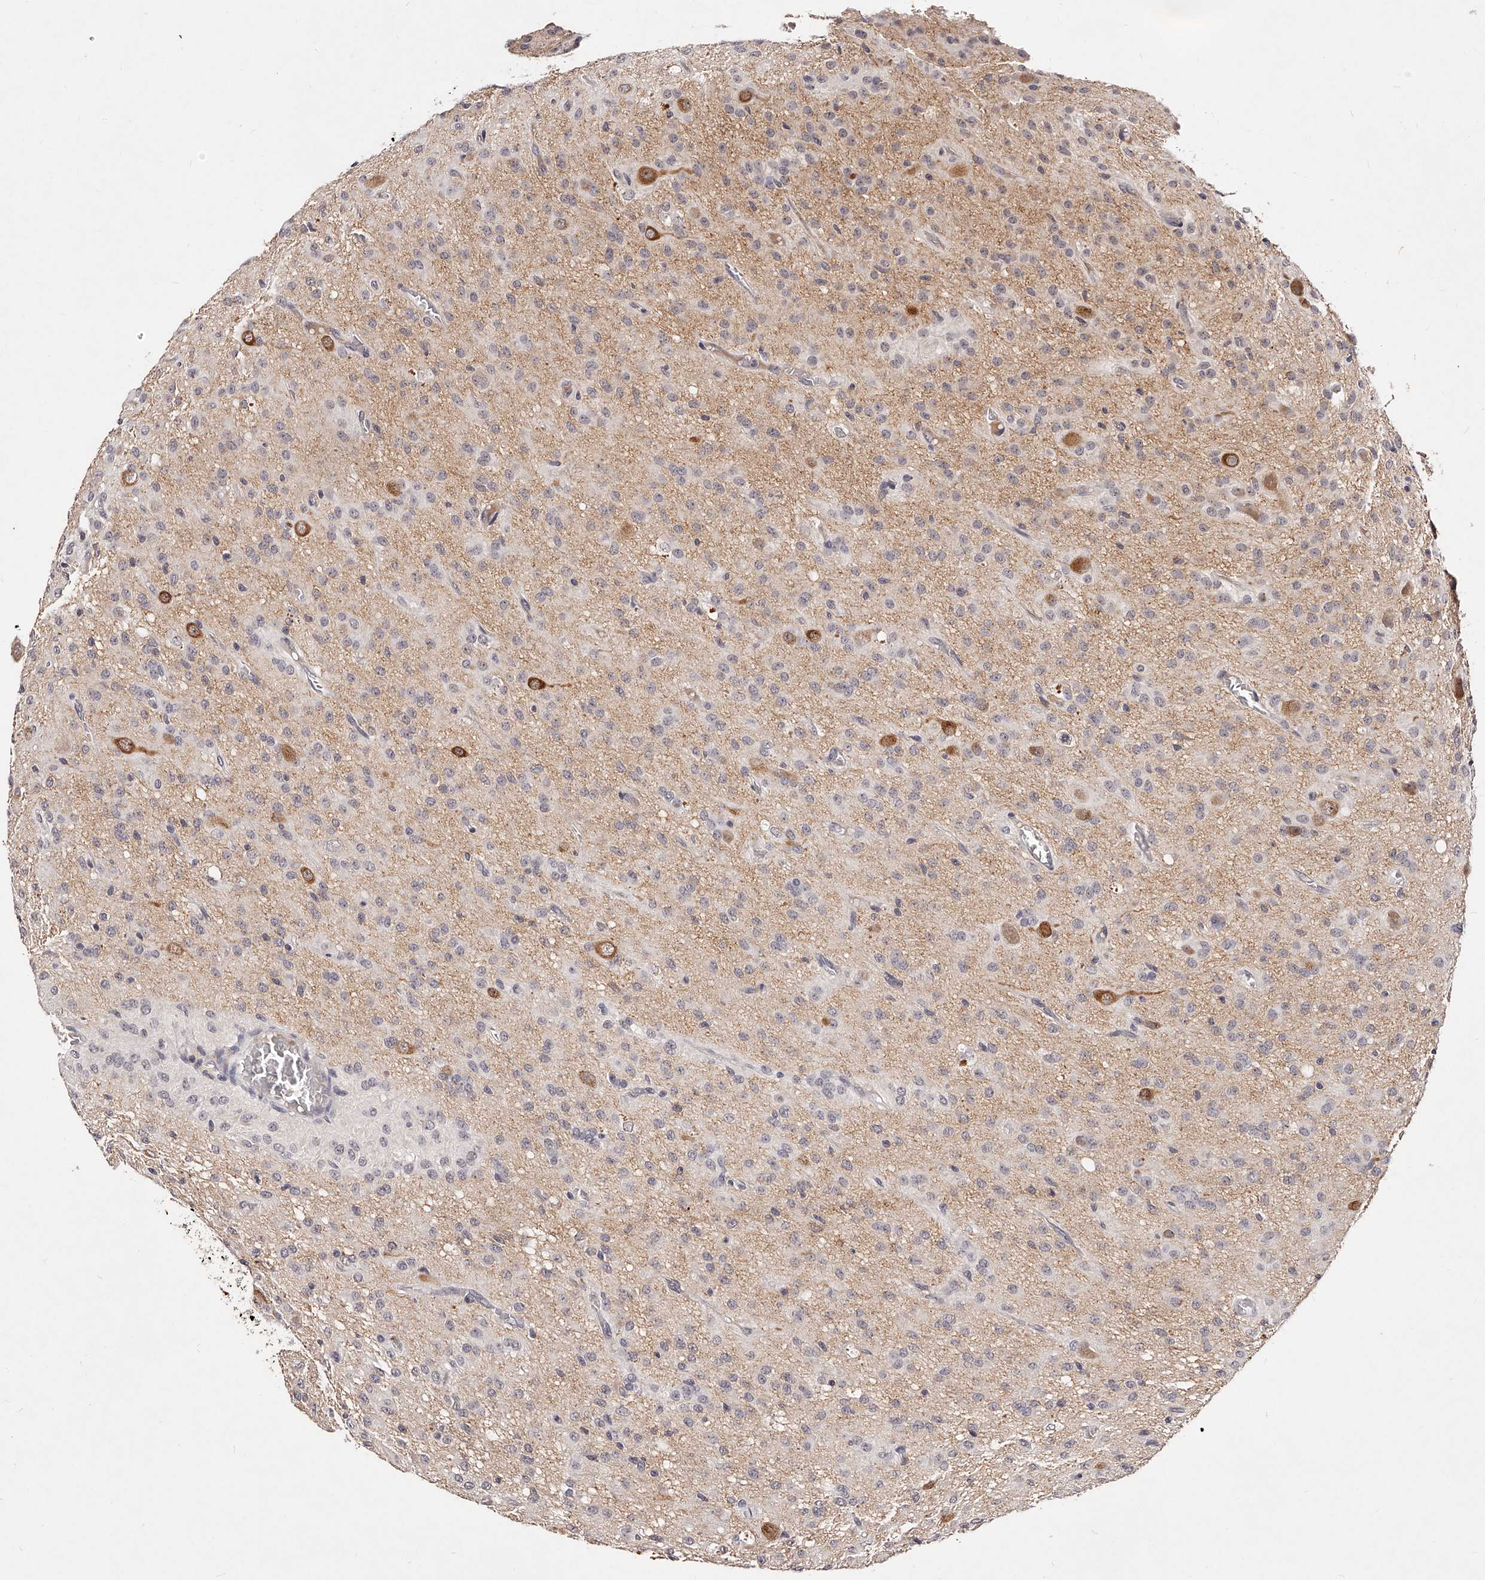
{"staining": {"intensity": "negative", "quantity": "none", "location": "none"}, "tissue": "glioma", "cell_type": "Tumor cells", "image_type": "cancer", "snomed": [{"axis": "morphology", "description": "Glioma, malignant, High grade"}, {"axis": "topography", "description": "Brain"}], "caption": "Tumor cells are negative for brown protein staining in malignant high-grade glioma. (DAB immunohistochemistry visualized using brightfield microscopy, high magnification).", "gene": "PHACTR1", "patient": {"sex": "female", "age": 59}}